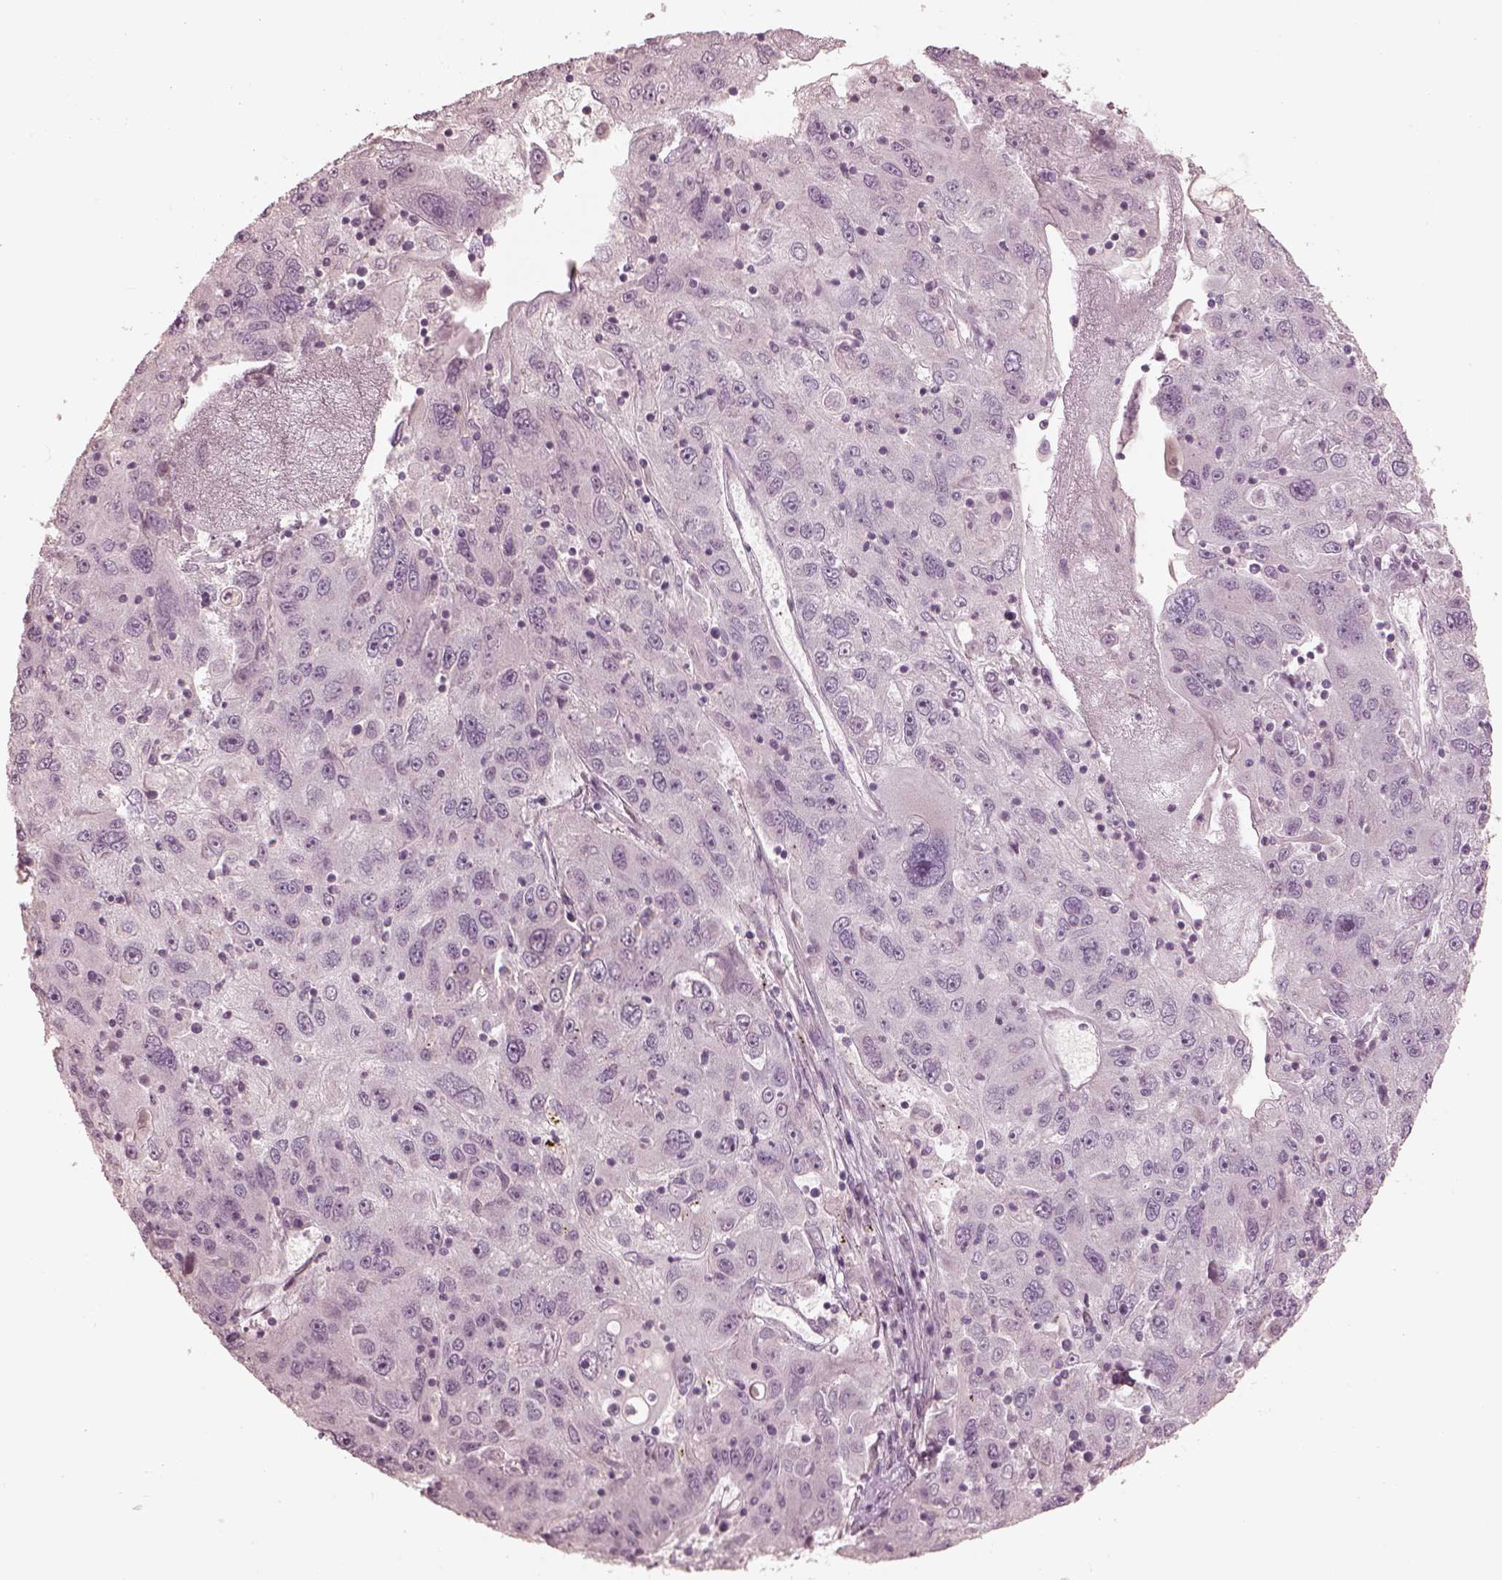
{"staining": {"intensity": "negative", "quantity": "none", "location": "none"}, "tissue": "stomach cancer", "cell_type": "Tumor cells", "image_type": "cancer", "snomed": [{"axis": "morphology", "description": "Adenocarcinoma, NOS"}, {"axis": "topography", "description": "Stomach"}], "caption": "Immunohistochemistry (IHC) of stomach cancer displays no positivity in tumor cells.", "gene": "ANKLE1", "patient": {"sex": "male", "age": 56}}